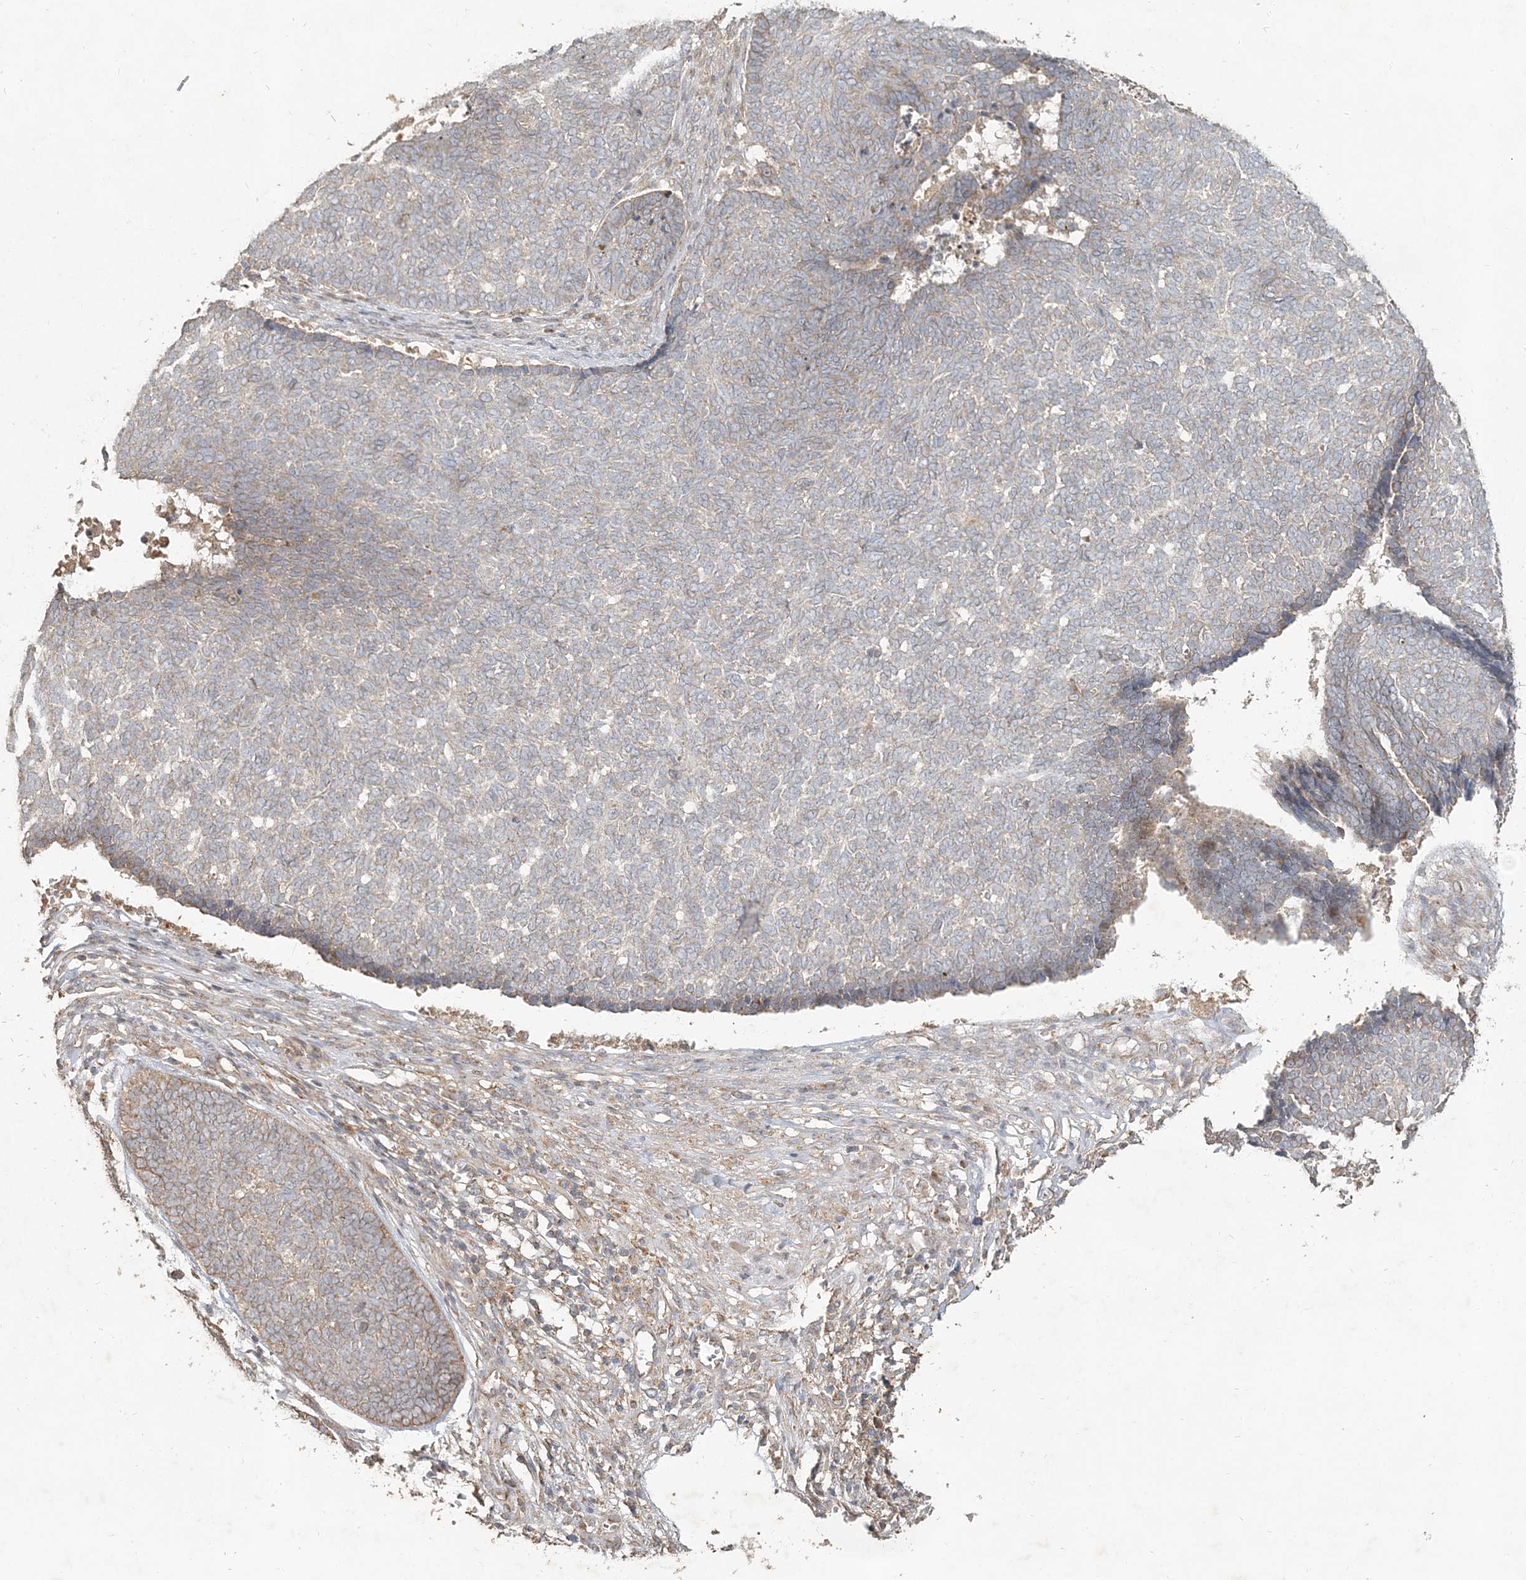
{"staining": {"intensity": "moderate", "quantity": "25%-75%", "location": "cytoplasmic/membranous"}, "tissue": "skin cancer", "cell_type": "Tumor cells", "image_type": "cancer", "snomed": [{"axis": "morphology", "description": "Basal cell carcinoma"}, {"axis": "topography", "description": "Skin"}], "caption": "Protein expression analysis of human skin cancer (basal cell carcinoma) reveals moderate cytoplasmic/membranous staining in approximately 25%-75% of tumor cells.", "gene": "RAB14", "patient": {"sex": "male", "age": 84}}